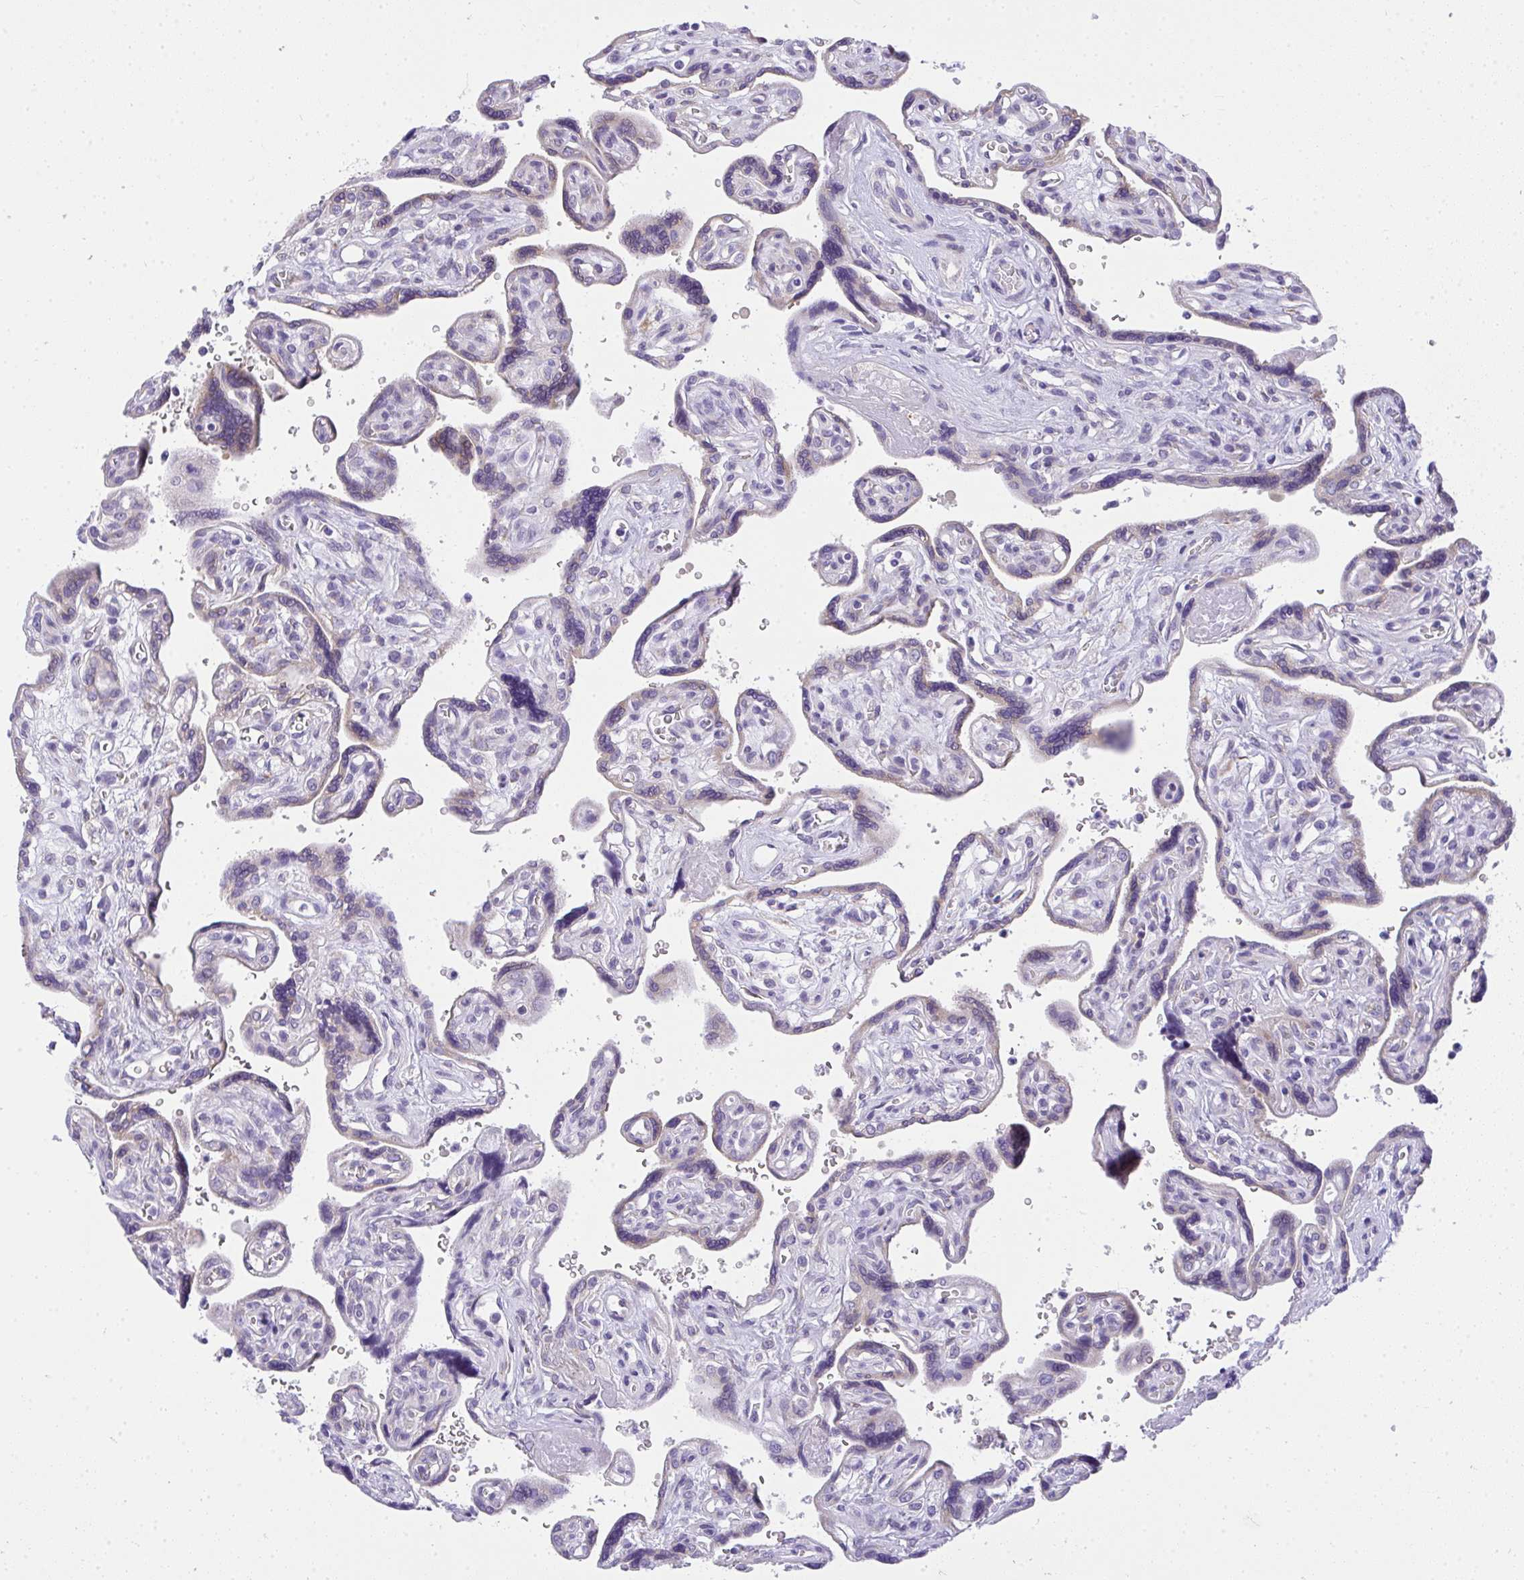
{"staining": {"intensity": "moderate", "quantity": ">75%", "location": "cytoplasmic/membranous"}, "tissue": "placenta", "cell_type": "Decidual cells", "image_type": "normal", "snomed": [{"axis": "morphology", "description": "Normal tissue, NOS"}, {"axis": "topography", "description": "Placenta"}], "caption": "The histopathology image shows immunohistochemical staining of benign placenta. There is moderate cytoplasmic/membranous expression is seen in approximately >75% of decidual cells.", "gene": "ADRA2C", "patient": {"sex": "female", "age": 39}}